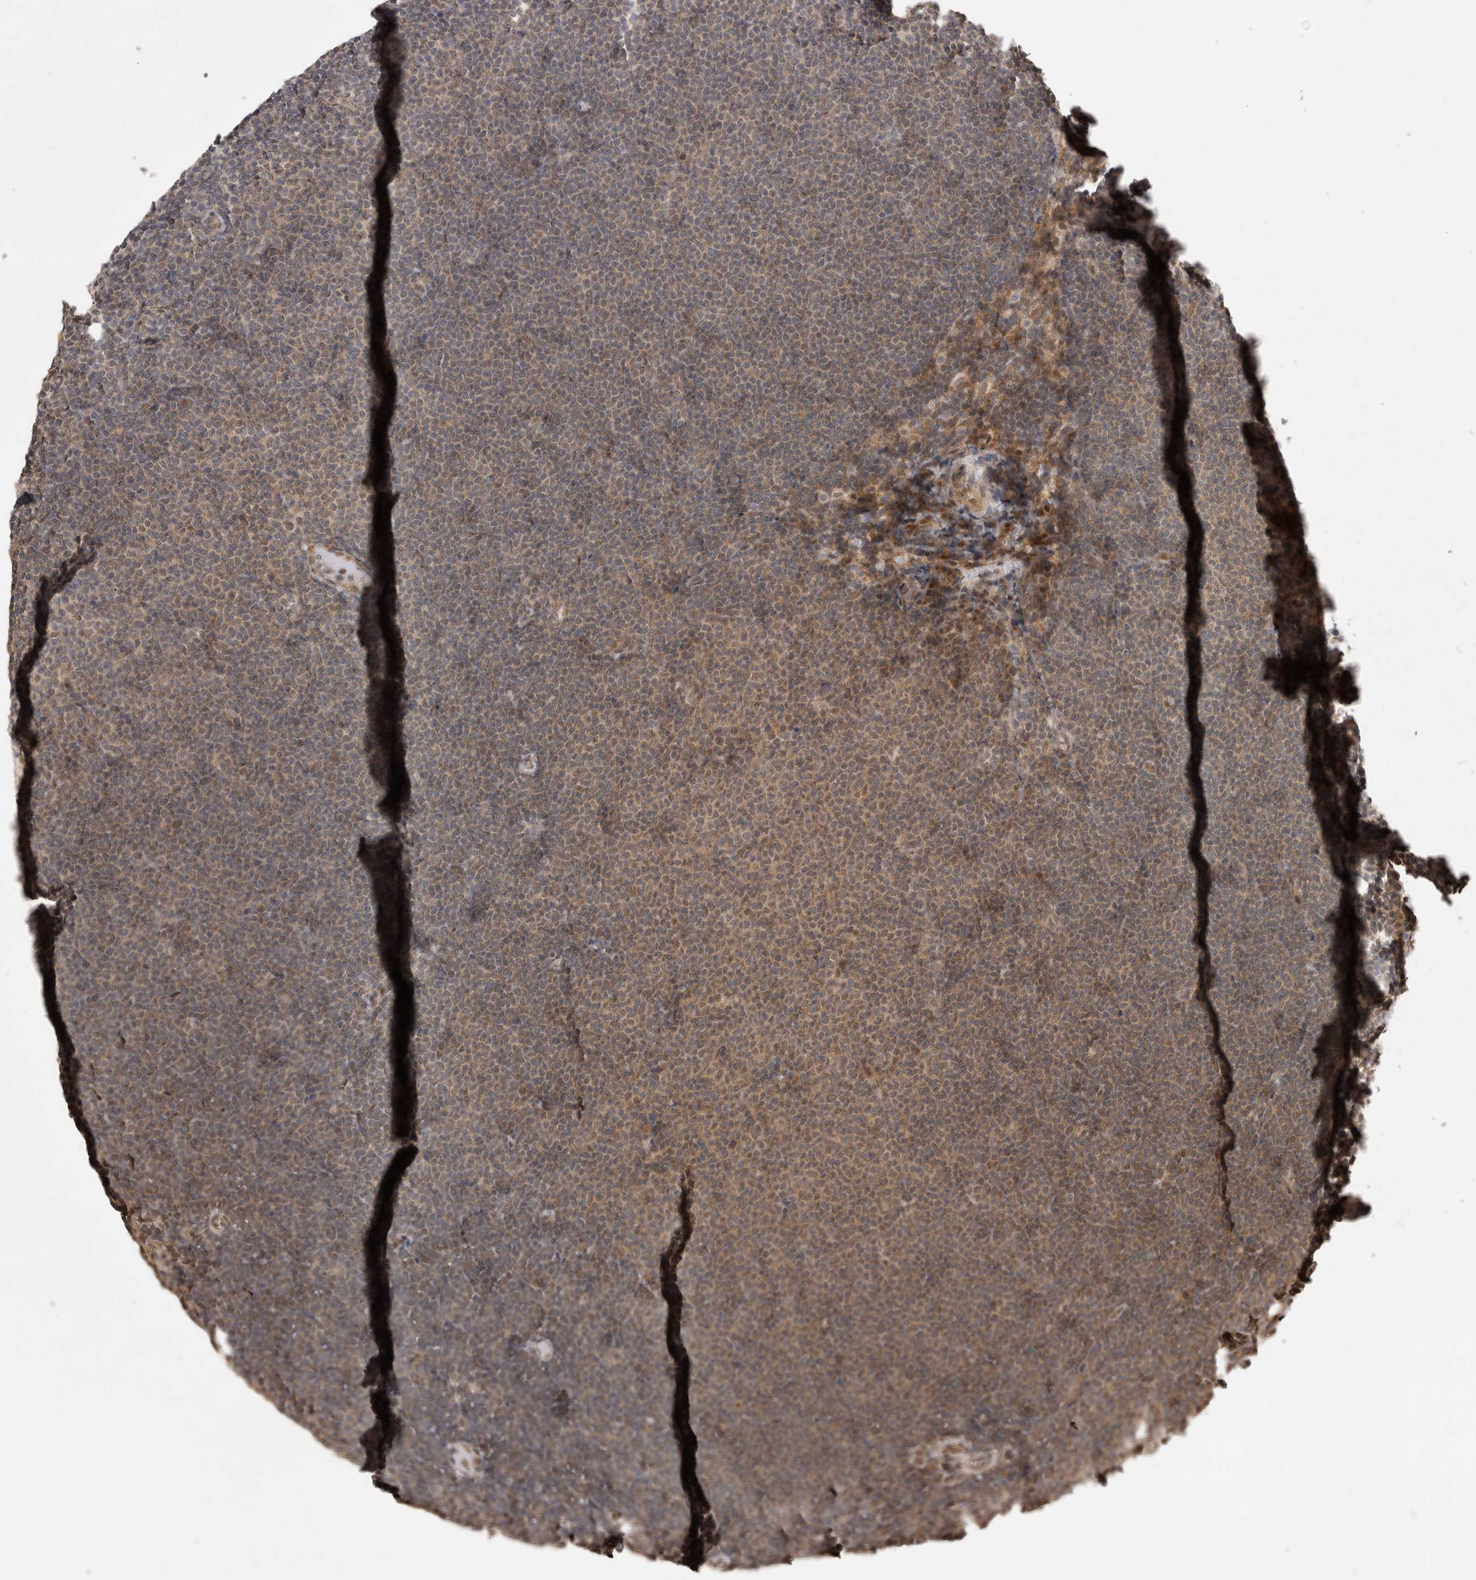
{"staining": {"intensity": "weak", "quantity": "25%-75%", "location": "cytoplasmic/membranous"}, "tissue": "lymphoma", "cell_type": "Tumor cells", "image_type": "cancer", "snomed": [{"axis": "morphology", "description": "Malignant lymphoma, non-Hodgkin's type, Low grade"}, {"axis": "topography", "description": "Lymph node"}], "caption": "Immunohistochemistry staining of lymphoma, which displays low levels of weak cytoplasmic/membranous positivity in approximately 25%-75% of tumor cells indicating weak cytoplasmic/membranous protein expression. The staining was performed using DAB (brown) for protein detection and nuclei were counterstained in hematoxylin (blue).", "gene": "WIPF2", "patient": {"sex": "female", "age": 53}}